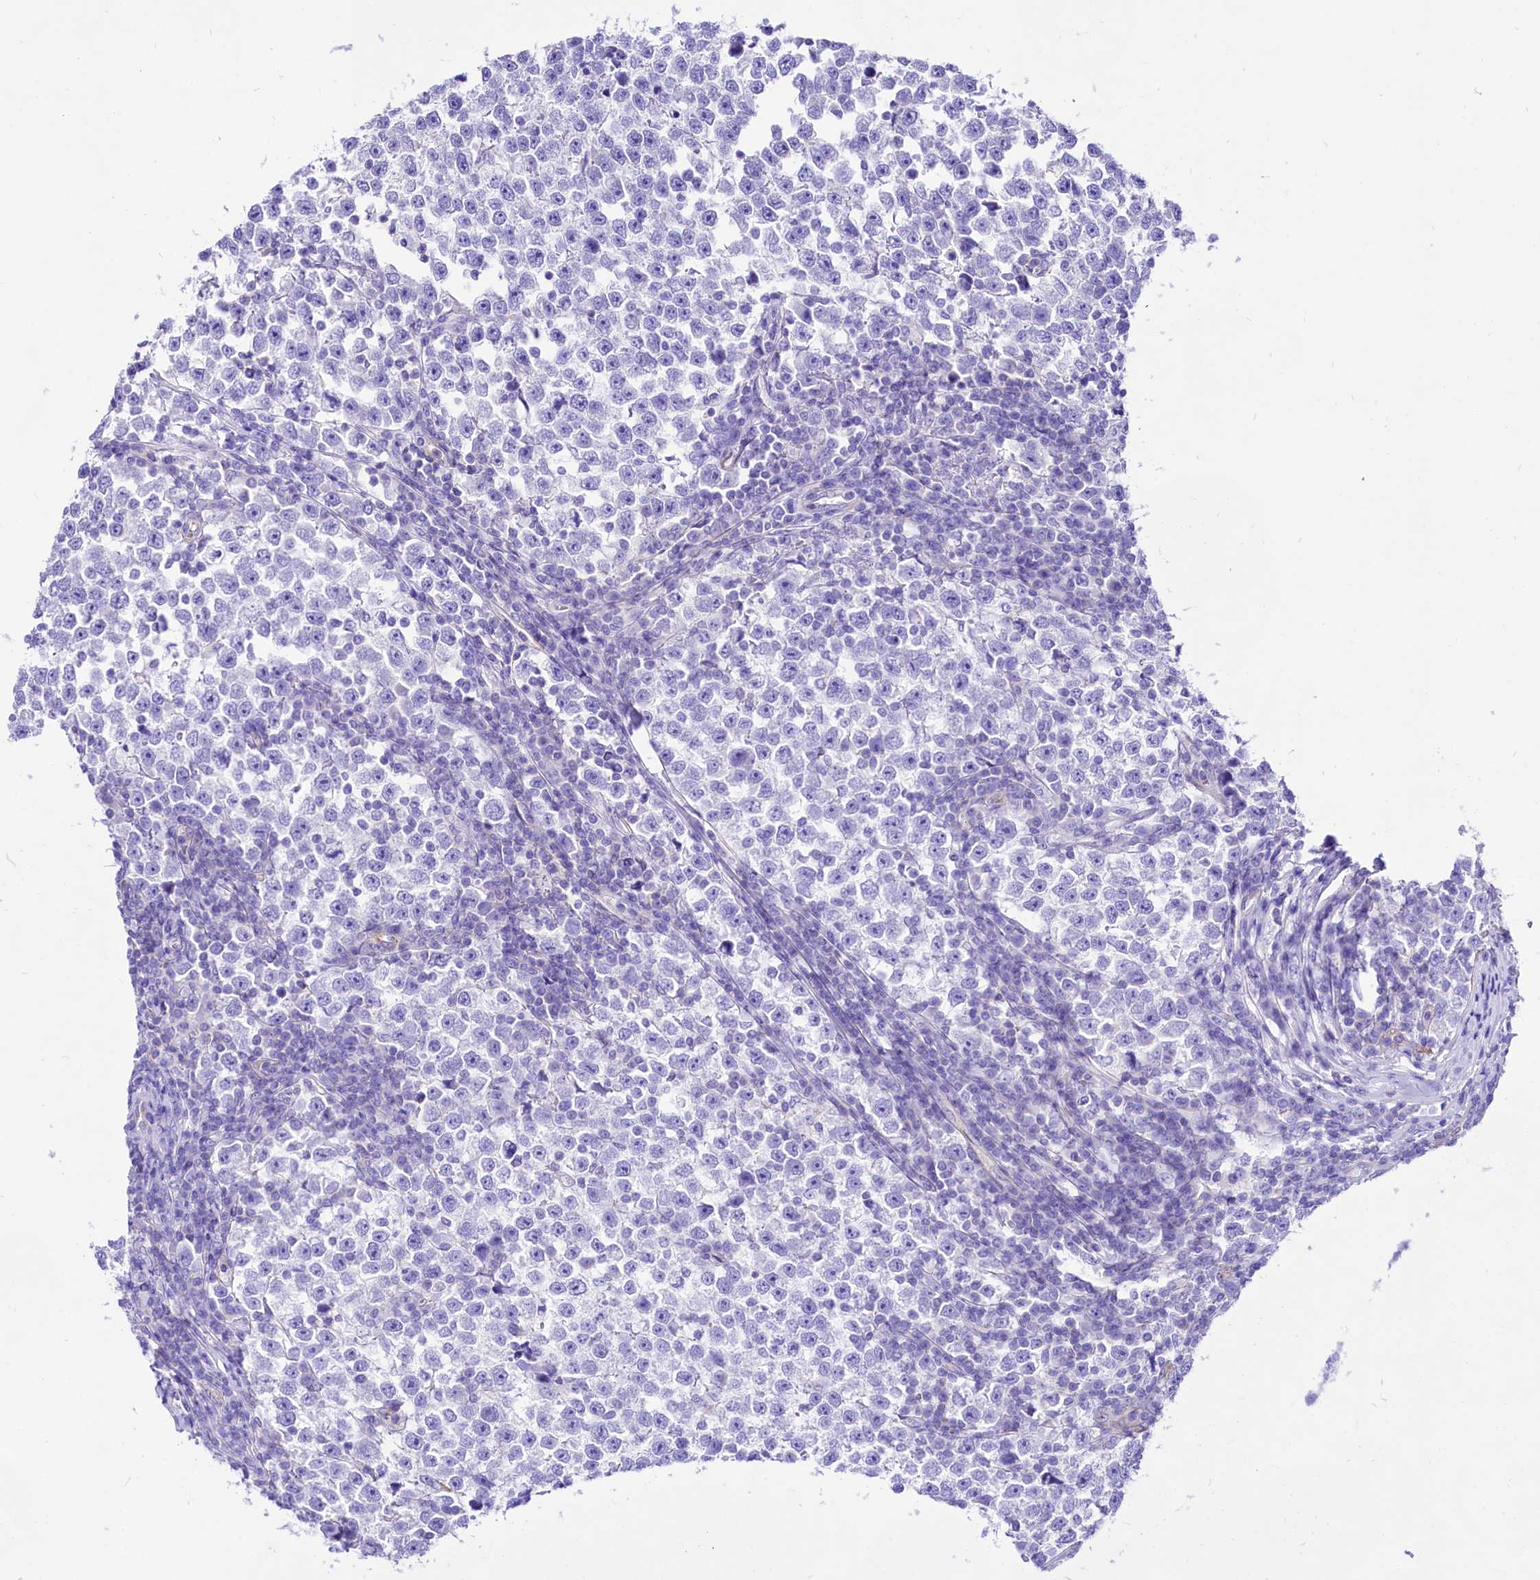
{"staining": {"intensity": "negative", "quantity": "none", "location": "none"}, "tissue": "testis cancer", "cell_type": "Tumor cells", "image_type": "cancer", "snomed": [{"axis": "morphology", "description": "Normal tissue, NOS"}, {"axis": "morphology", "description": "Seminoma, NOS"}, {"axis": "topography", "description": "Testis"}], "caption": "DAB (3,3'-diaminobenzidine) immunohistochemical staining of testis seminoma displays no significant staining in tumor cells.", "gene": "CD99", "patient": {"sex": "male", "age": 43}}